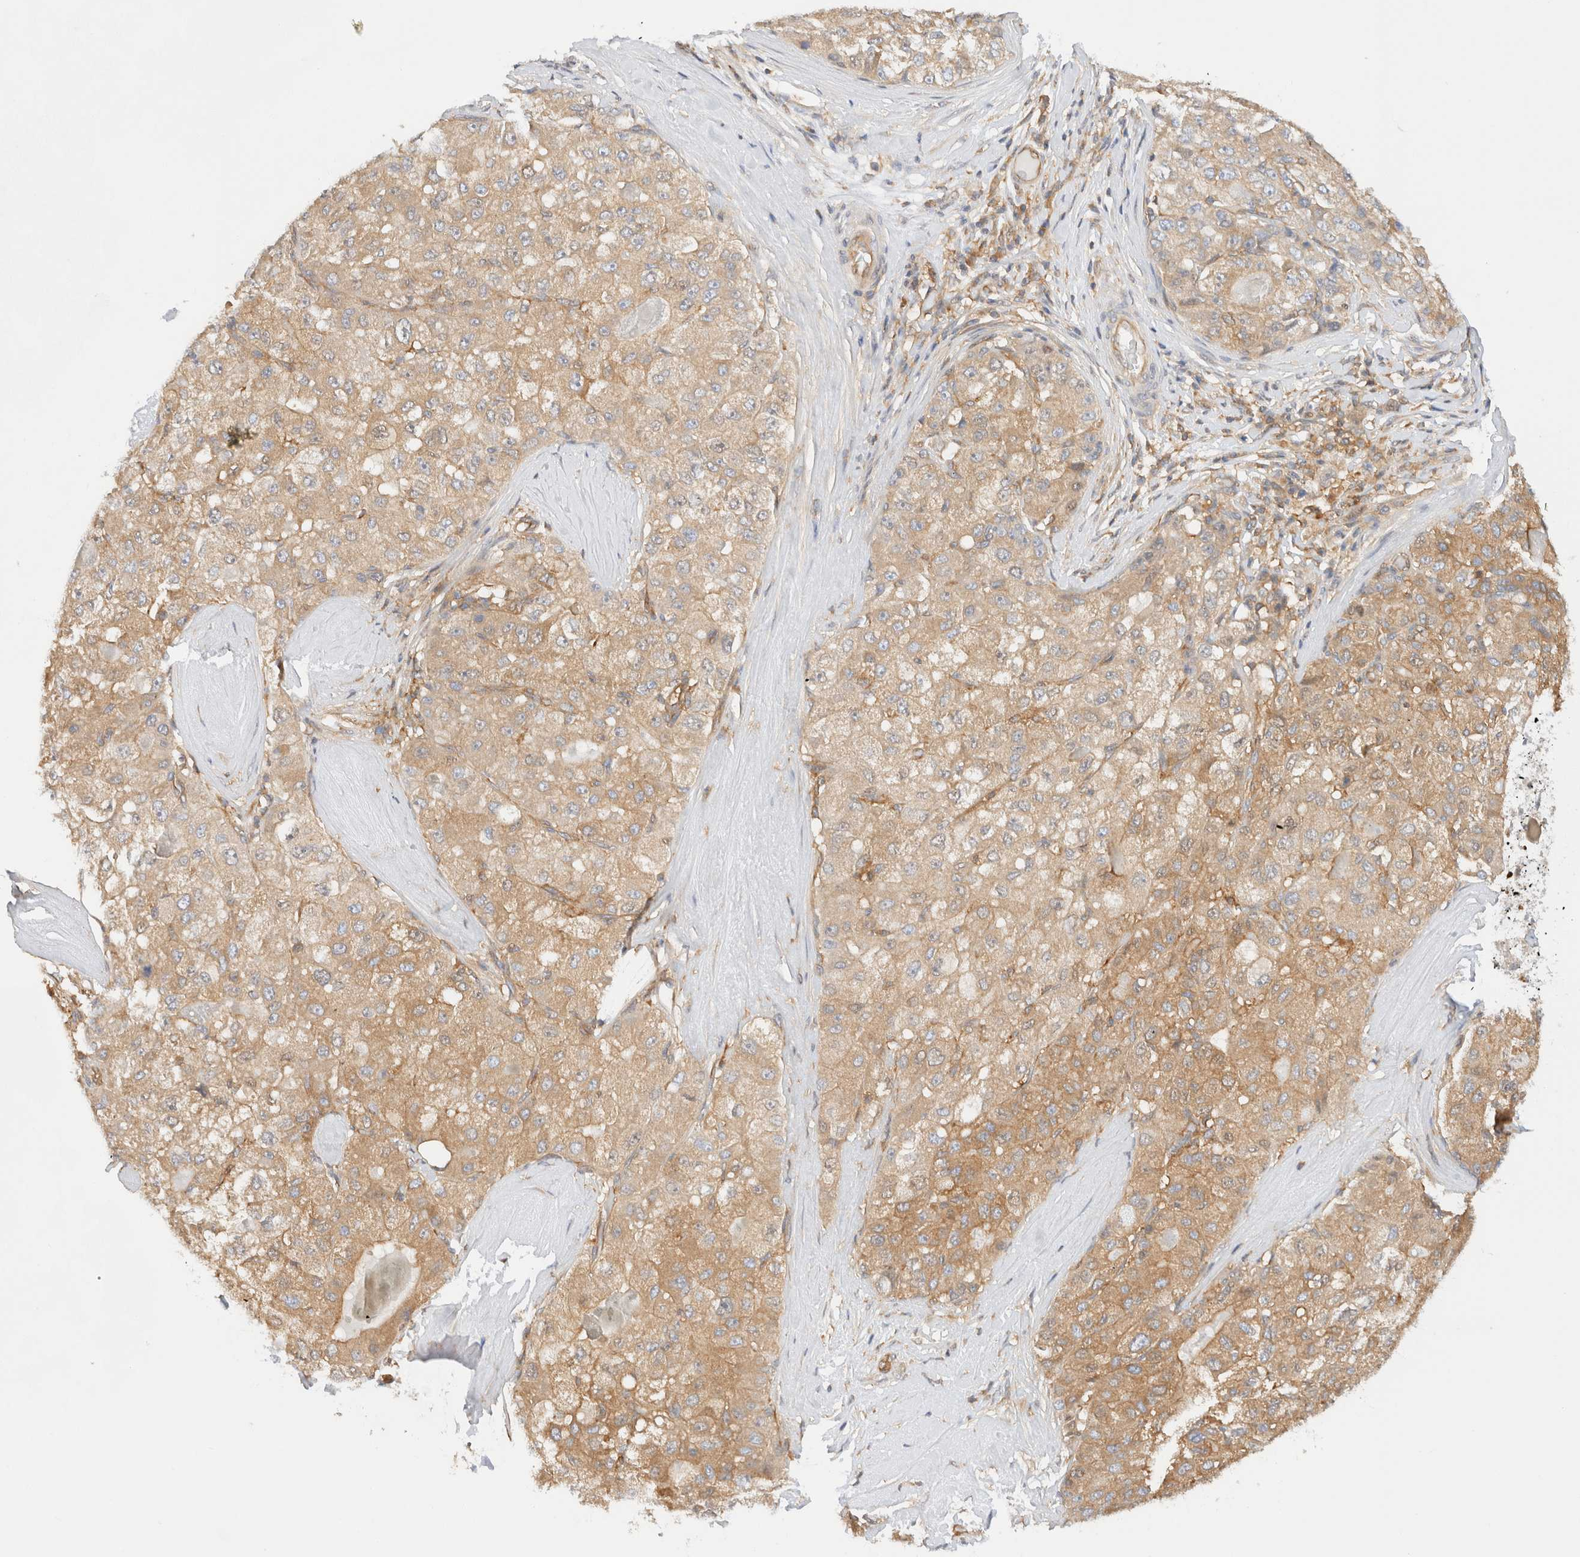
{"staining": {"intensity": "moderate", "quantity": ">75%", "location": "cytoplasmic/membranous"}, "tissue": "liver cancer", "cell_type": "Tumor cells", "image_type": "cancer", "snomed": [{"axis": "morphology", "description": "Carcinoma, Hepatocellular, NOS"}, {"axis": "topography", "description": "Liver"}], "caption": "Protein staining by immunohistochemistry (IHC) shows moderate cytoplasmic/membranous positivity in about >75% of tumor cells in liver cancer (hepatocellular carcinoma). (IHC, brightfield microscopy, high magnification).", "gene": "RABEP1", "patient": {"sex": "male", "age": 80}}